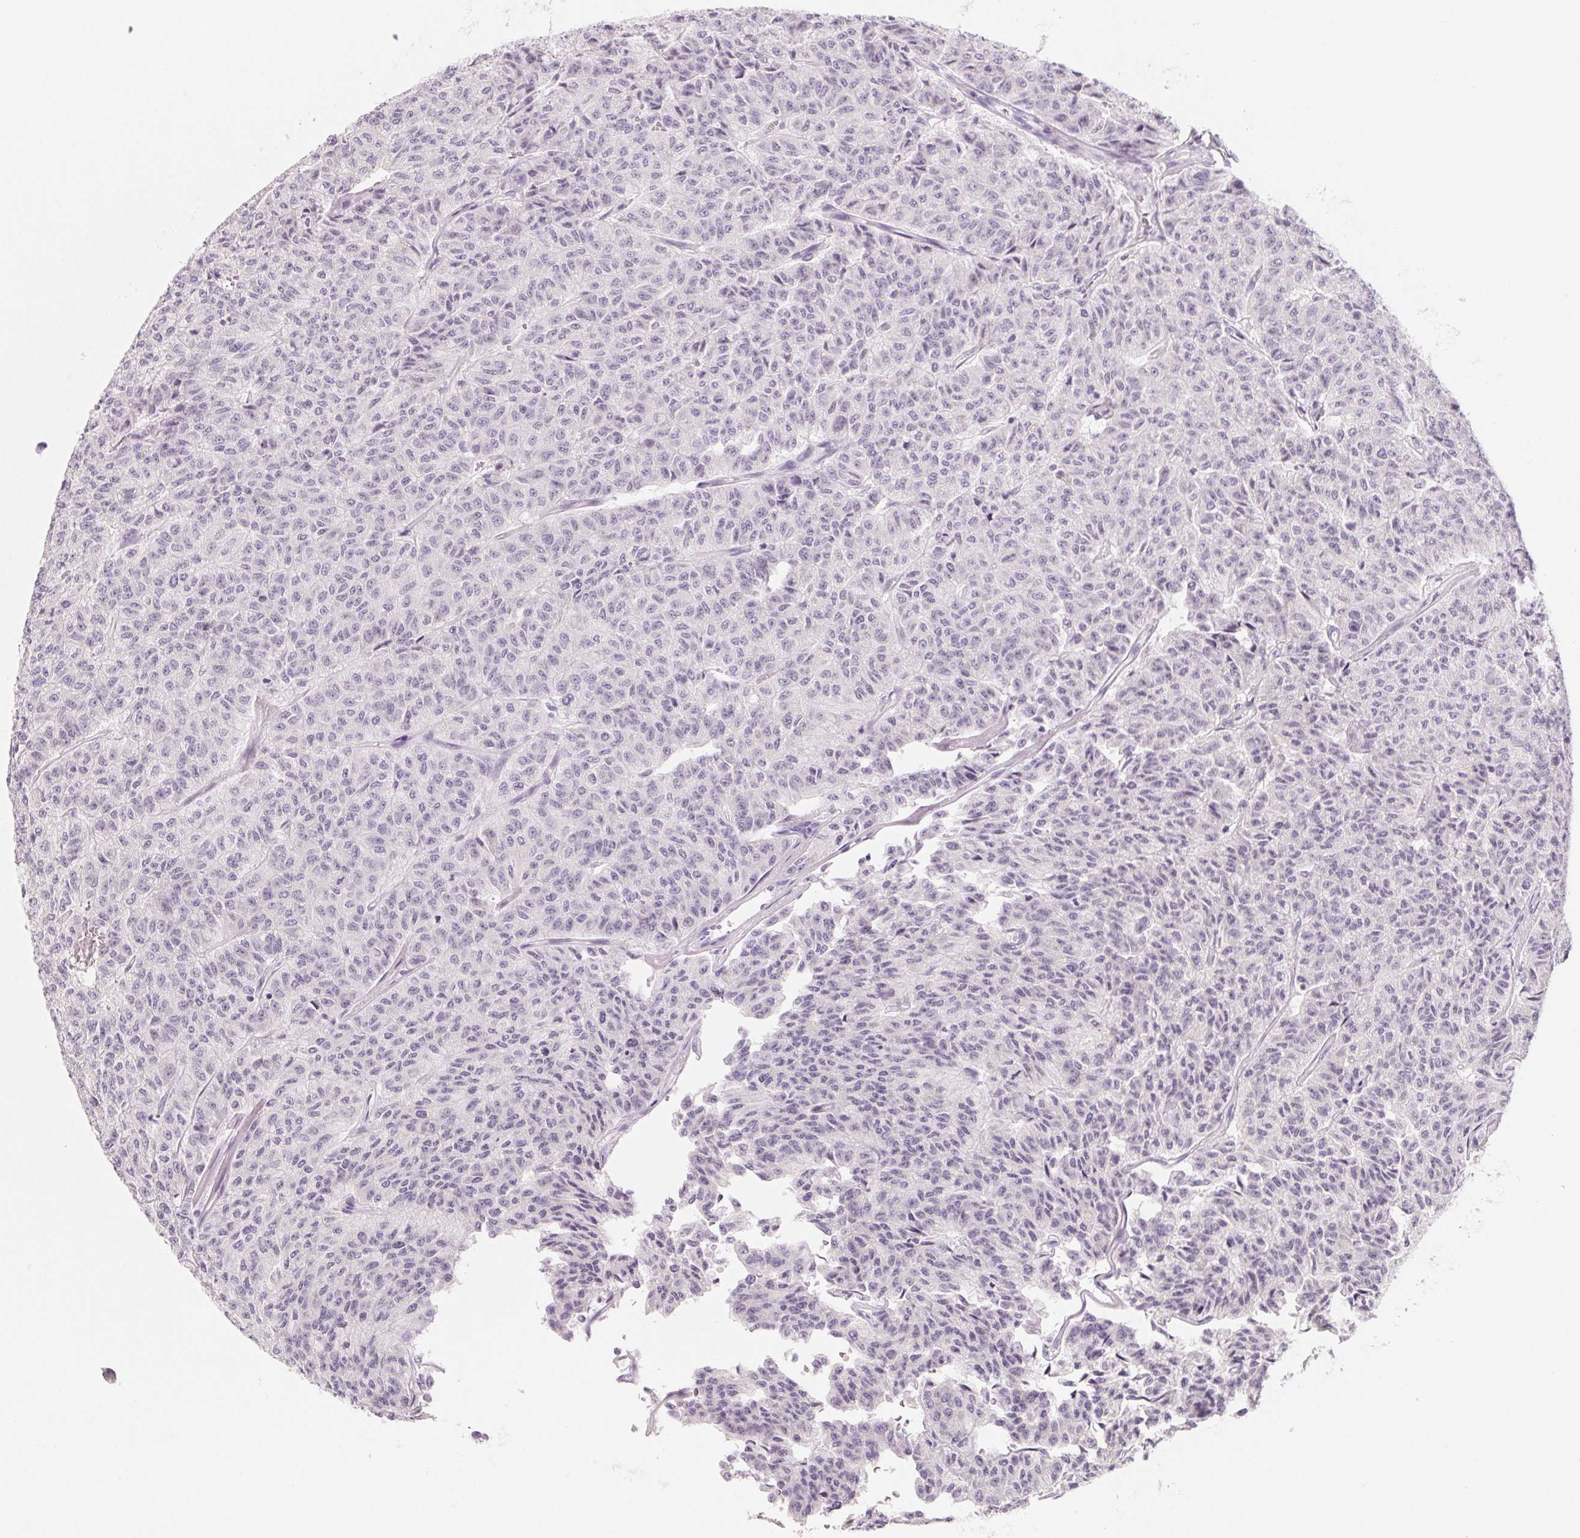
{"staining": {"intensity": "negative", "quantity": "none", "location": "none"}, "tissue": "carcinoid", "cell_type": "Tumor cells", "image_type": "cancer", "snomed": [{"axis": "morphology", "description": "Carcinoid, malignant, NOS"}, {"axis": "topography", "description": "Lung"}], "caption": "There is no significant positivity in tumor cells of malignant carcinoid.", "gene": "SH3GL2", "patient": {"sex": "male", "age": 71}}